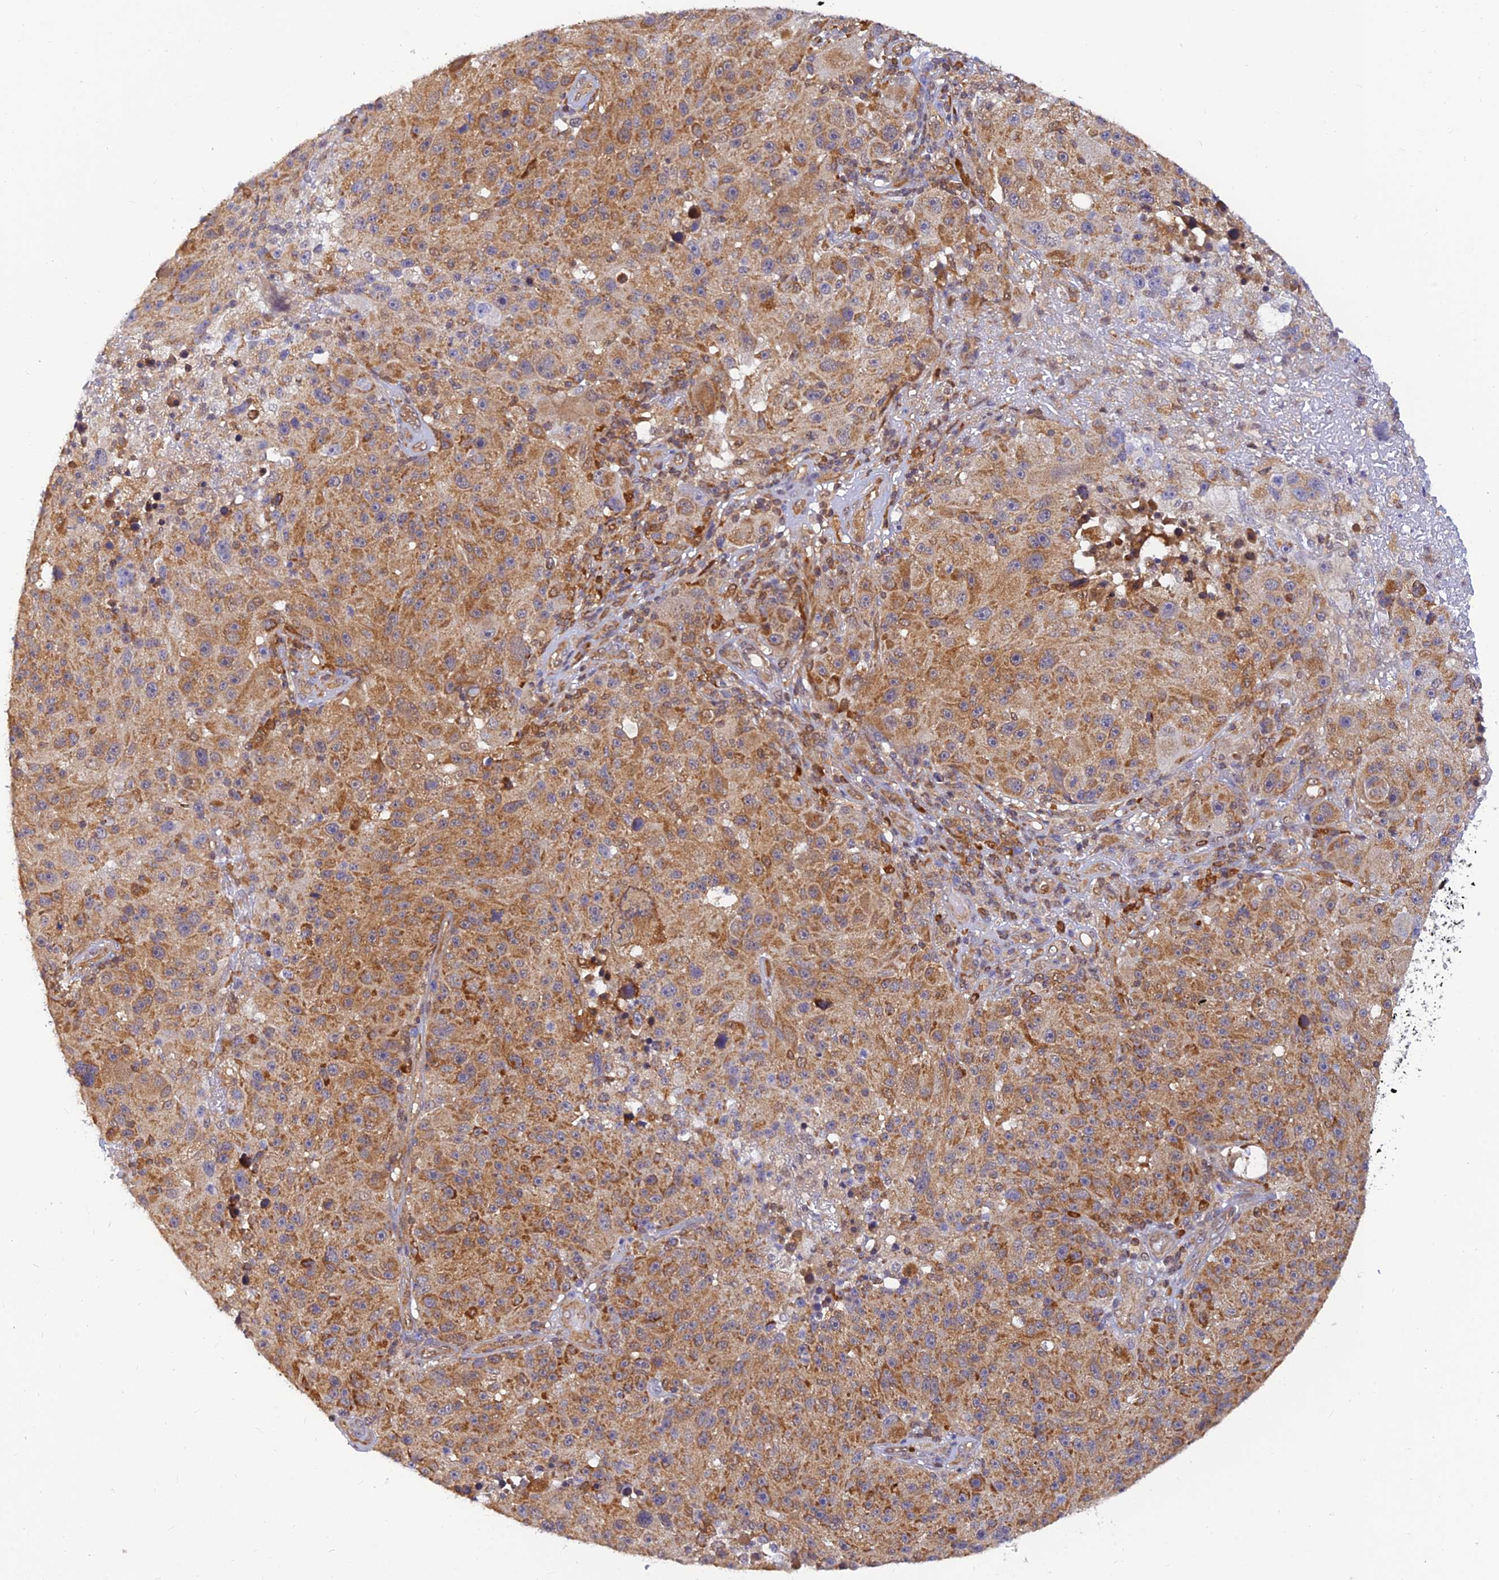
{"staining": {"intensity": "moderate", "quantity": ">75%", "location": "cytoplasmic/membranous"}, "tissue": "melanoma", "cell_type": "Tumor cells", "image_type": "cancer", "snomed": [{"axis": "morphology", "description": "Malignant melanoma, NOS"}, {"axis": "topography", "description": "Skin"}], "caption": "IHC of human melanoma shows medium levels of moderate cytoplasmic/membranous expression in about >75% of tumor cells.", "gene": "LYSMD2", "patient": {"sex": "male", "age": 53}}